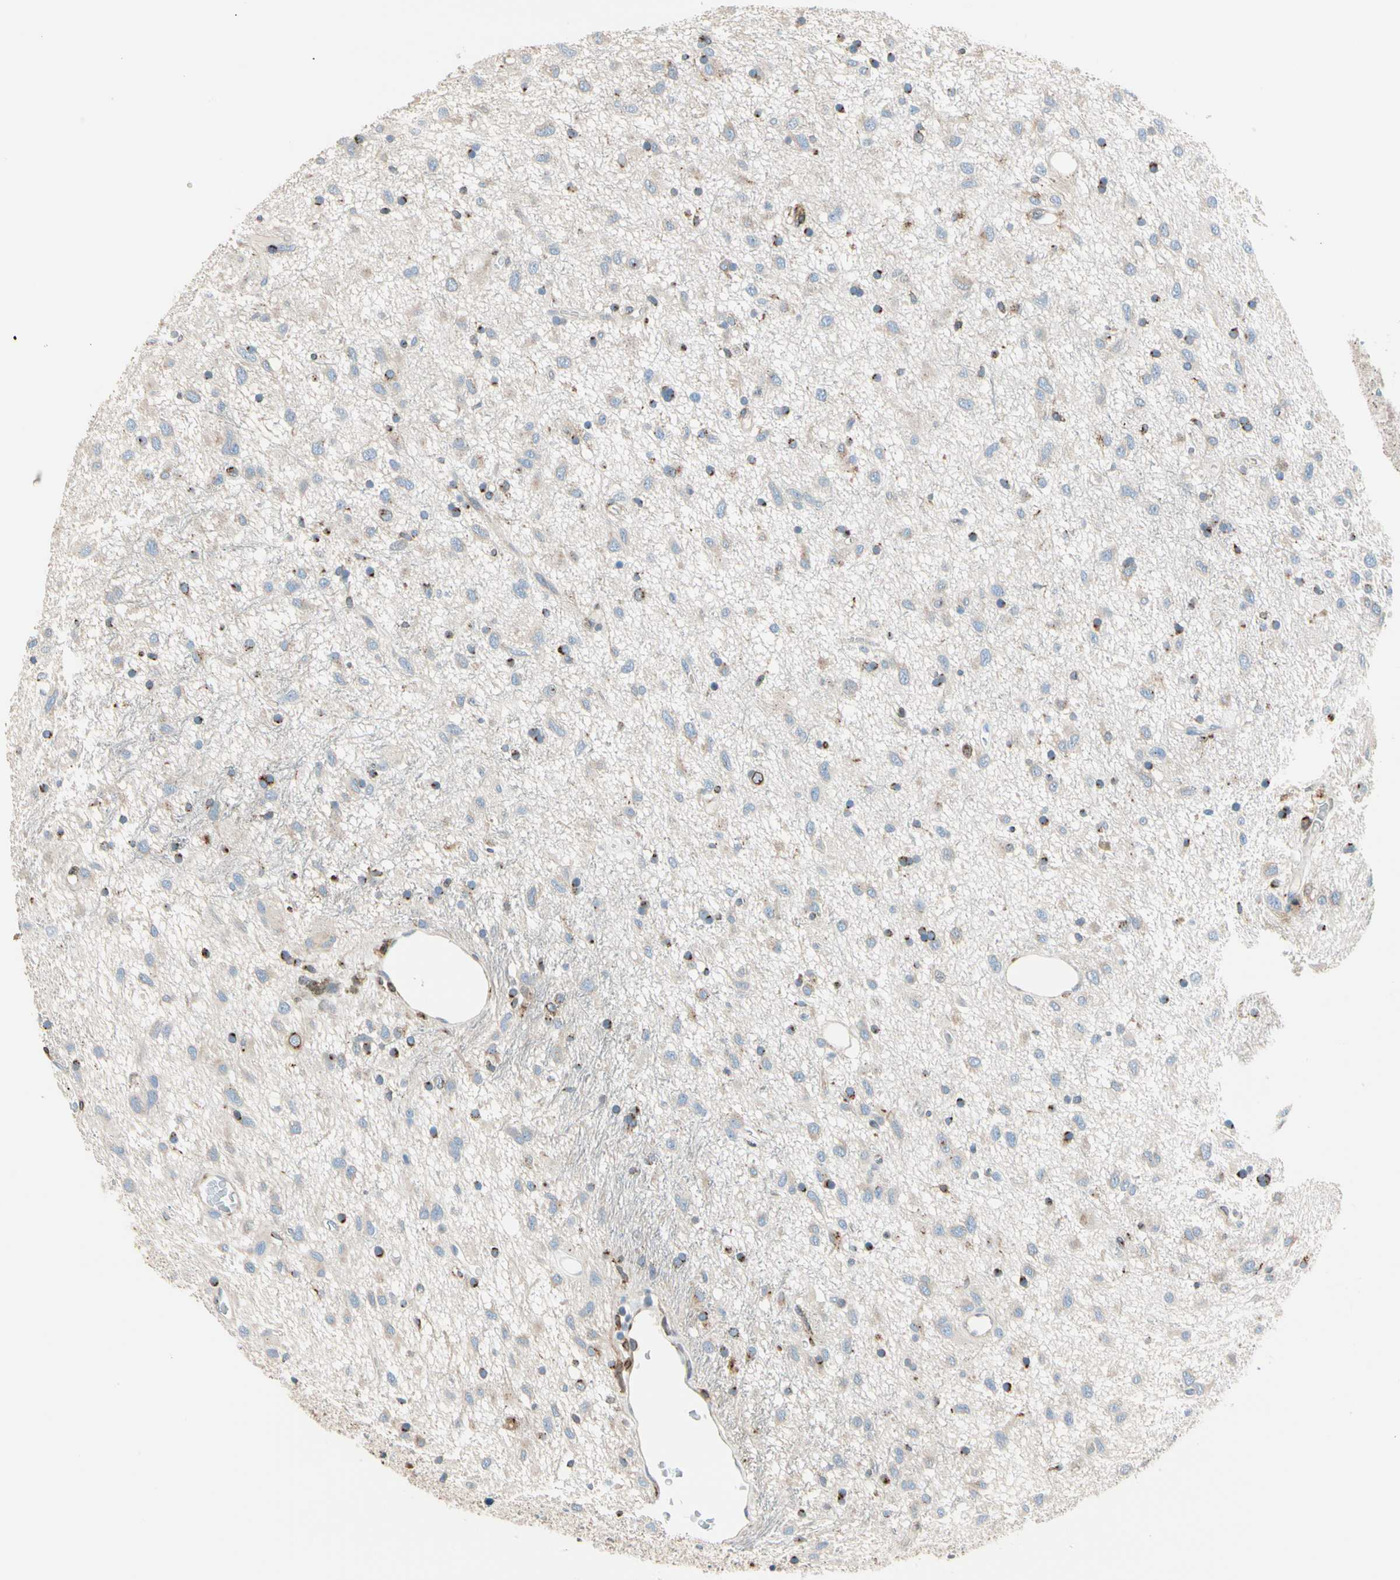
{"staining": {"intensity": "moderate", "quantity": "<25%", "location": "cytoplasmic/membranous"}, "tissue": "glioma", "cell_type": "Tumor cells", "image_type": "cancer", "snomed": [{"axis": "morphology", "description": "Glioma, malignant, Low grade"}, {"axis": "topography", "description": "Brain"}], "caption": "Immunohistochemical staining of human glioma exhibits moderate cytoplasmic/membranous protein expression in approximately <25% of tumor cells. (DAB IHC, brown staining for protein, blue staining for nuclei).", "gene": "NUCB1", "patient": {"sex": "male", "age": 77}}